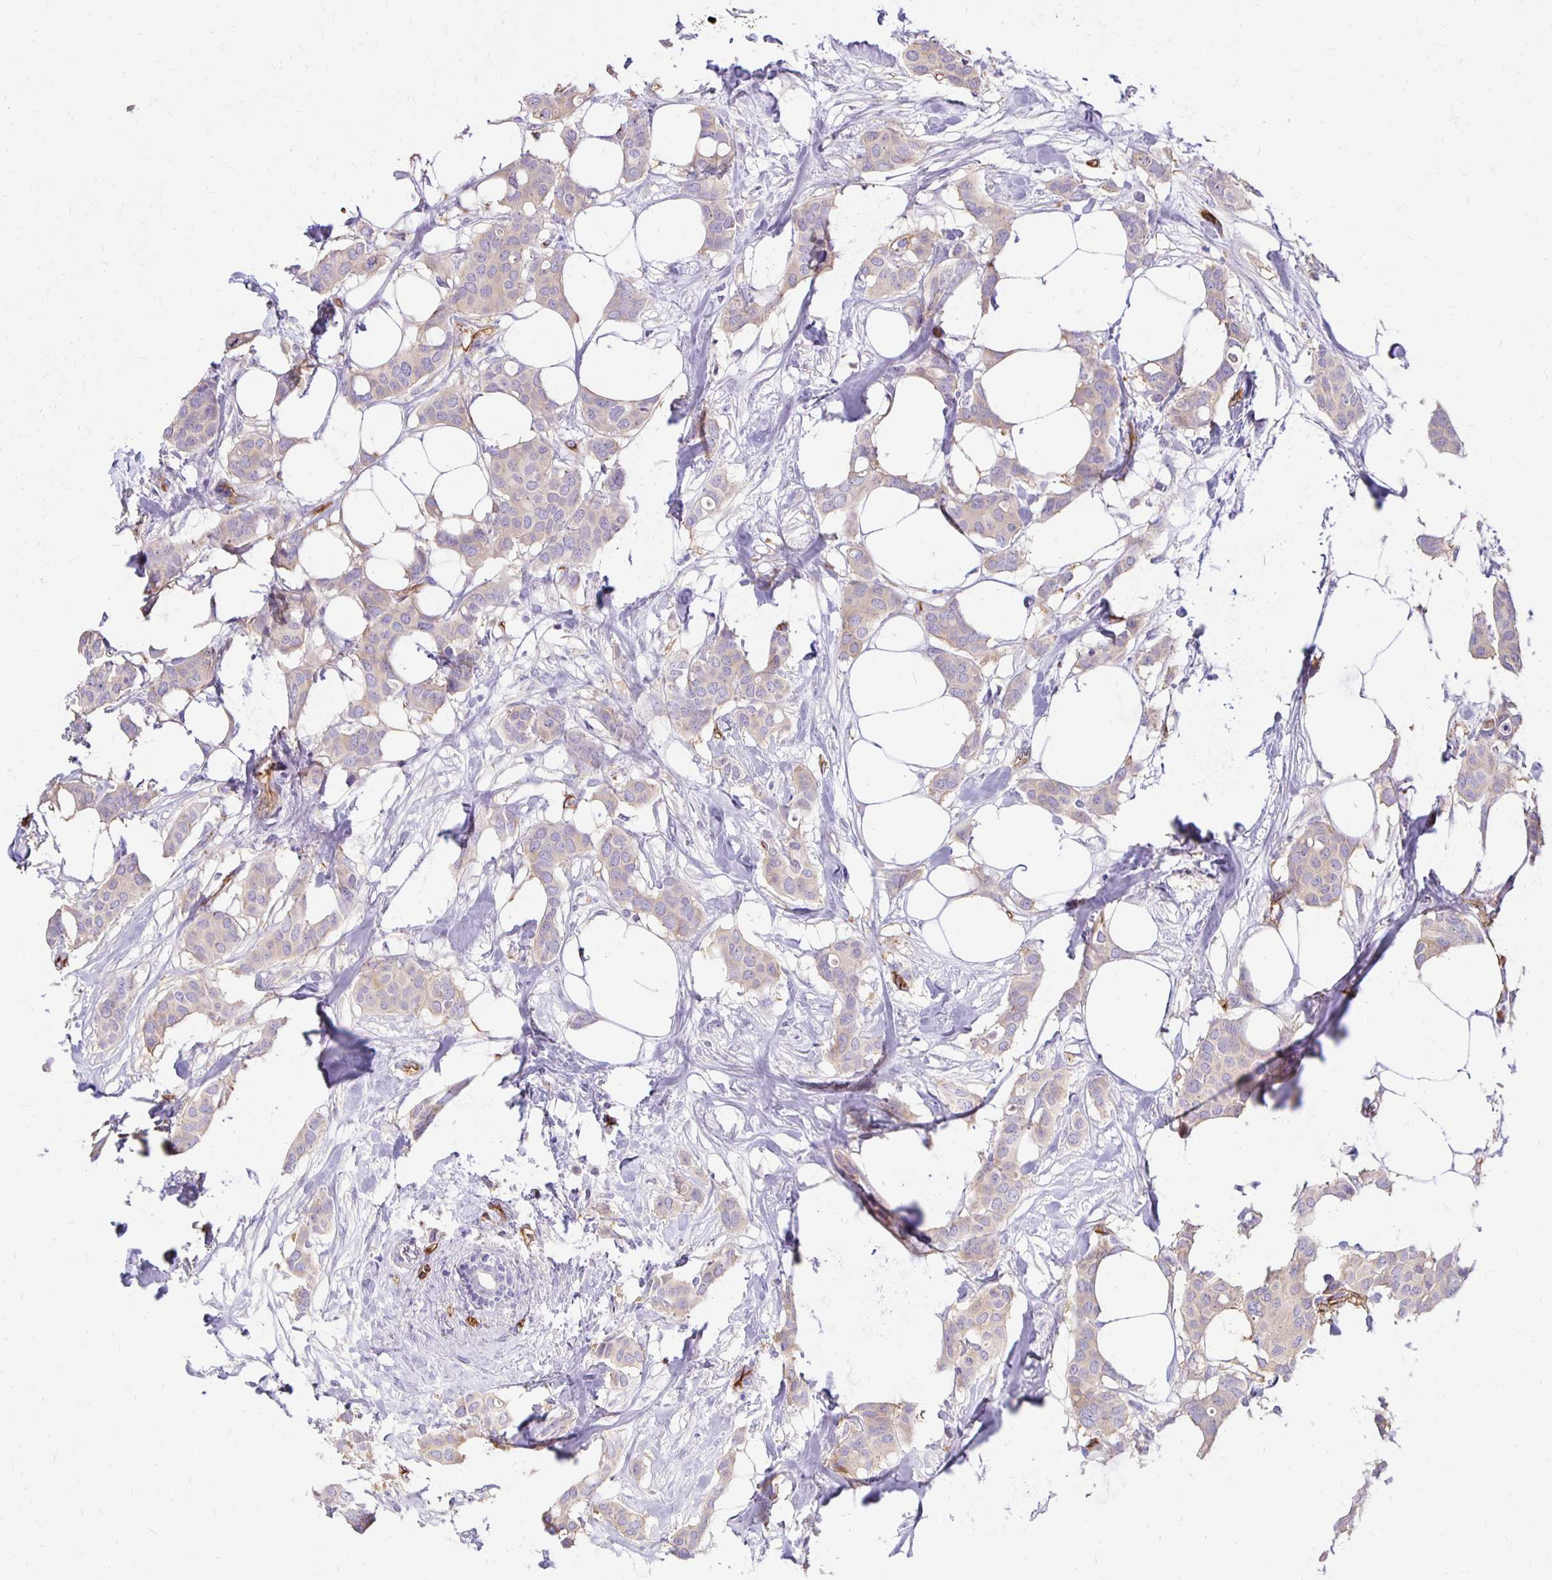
{"staining": {"intensity": "weak", "quantity": "<25%", "location": "cytoplasmic/membranous"}, "tissue": "breast cancer", "cell_type": "Tumor cells", "image_type": "cancer", "snomed": [{"axis": "morphology", "description": "Duct carcinoma"}, {"axis": "topography", "description": "Breast"}], "caption": "An immunohistochemistry (IHC) histopathology image of breast cancer is shown. There is no staining in tumor cells of breast cancer.", "gene": "TTYH1", "patient": {"sex": "female", "age": 62}}